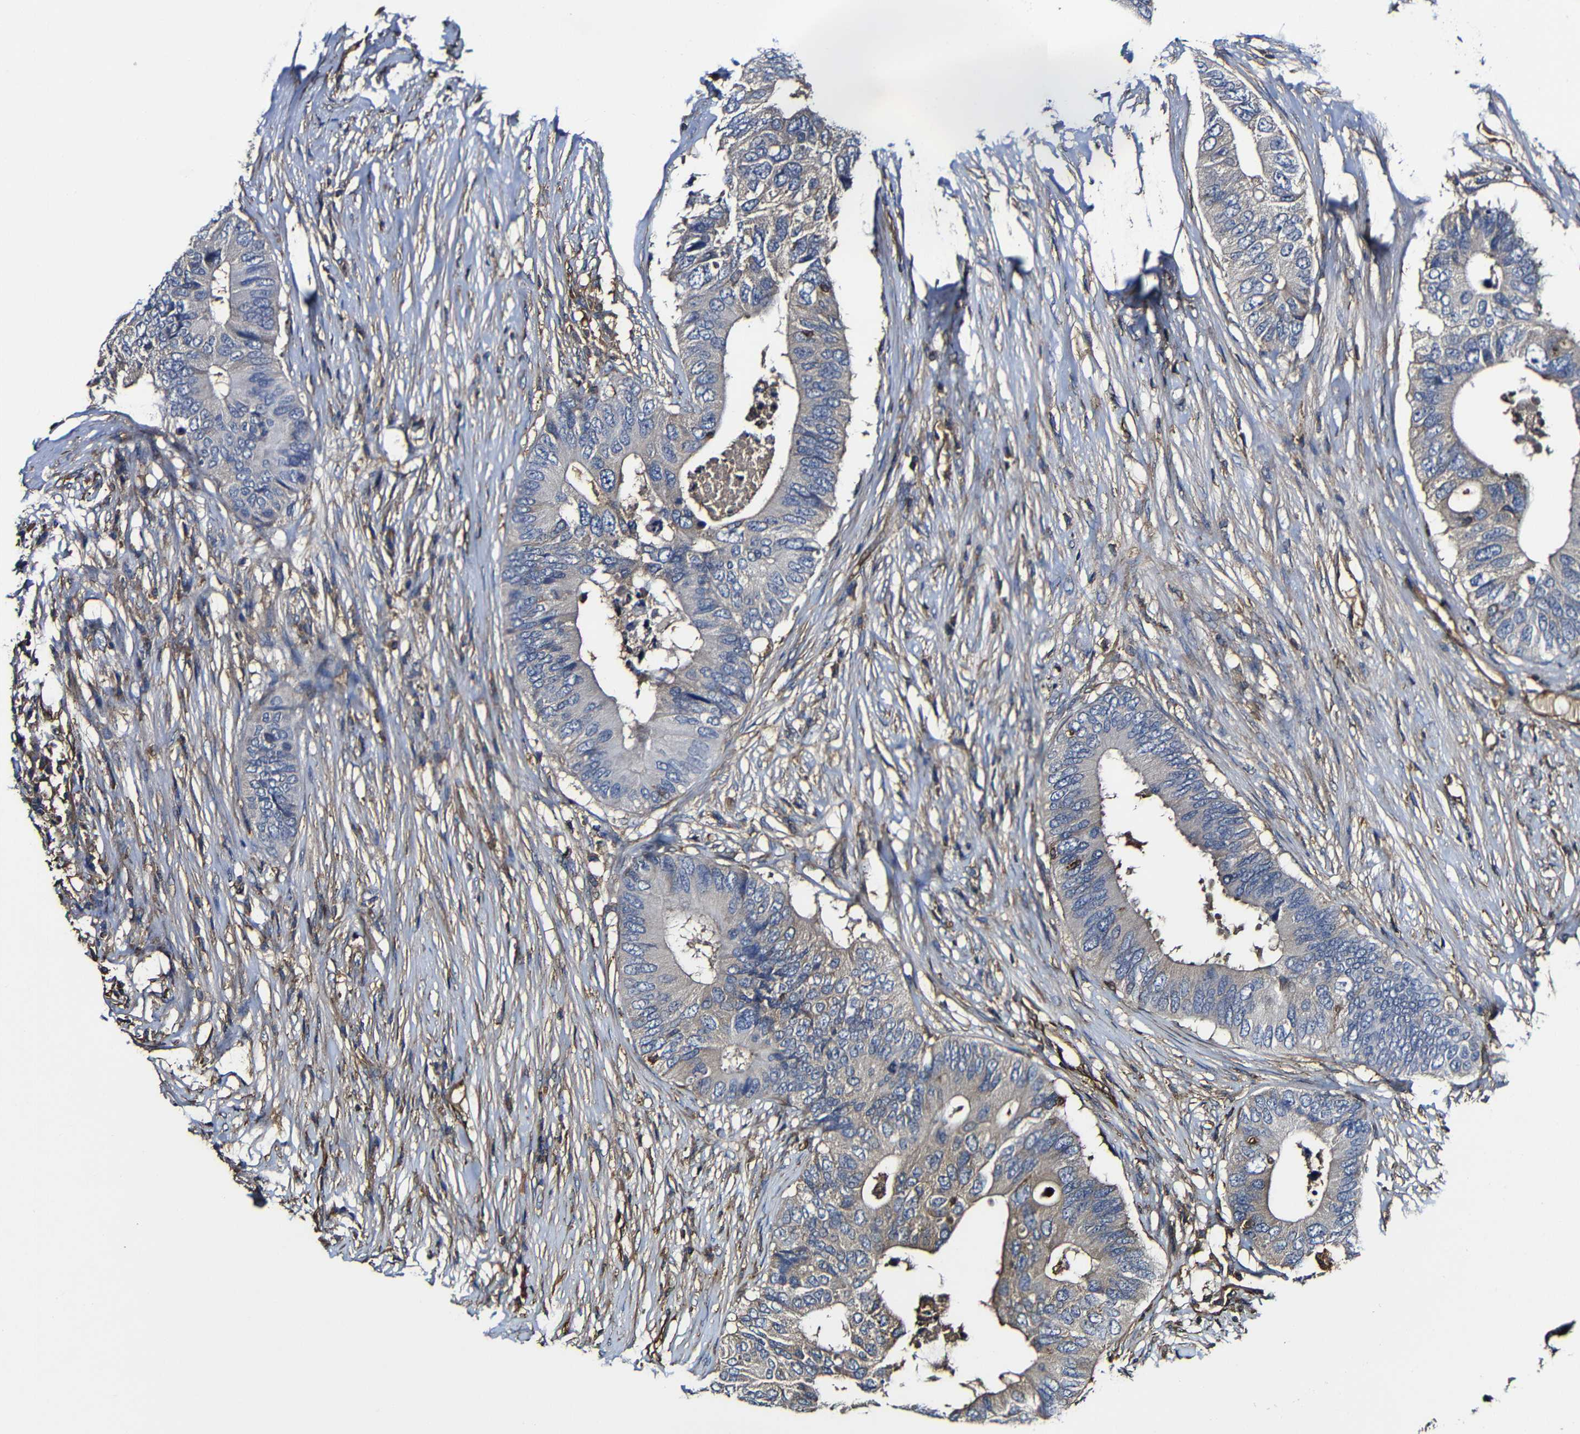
{"staining": {"intensity": "moderate", "quantity": "<25%", "location": "cytoplasmic/membranous"}, "tissue": "colorectal cancer", "cell_type": "Tumor cells", "image_type": "cancer", "snomed": [{"axis": "morphology", "description": "Adenocarcinoma, NOS"}, {"axis": "topography", "description": "Colon"}], "caption": "Colorectal adenocarcinoma stained for a protein demonstrates moderate cytoplasmic/membranous positivity in tumor cells.", "gene": "MSN", "patient": {"sex": "male", "age": 71}}